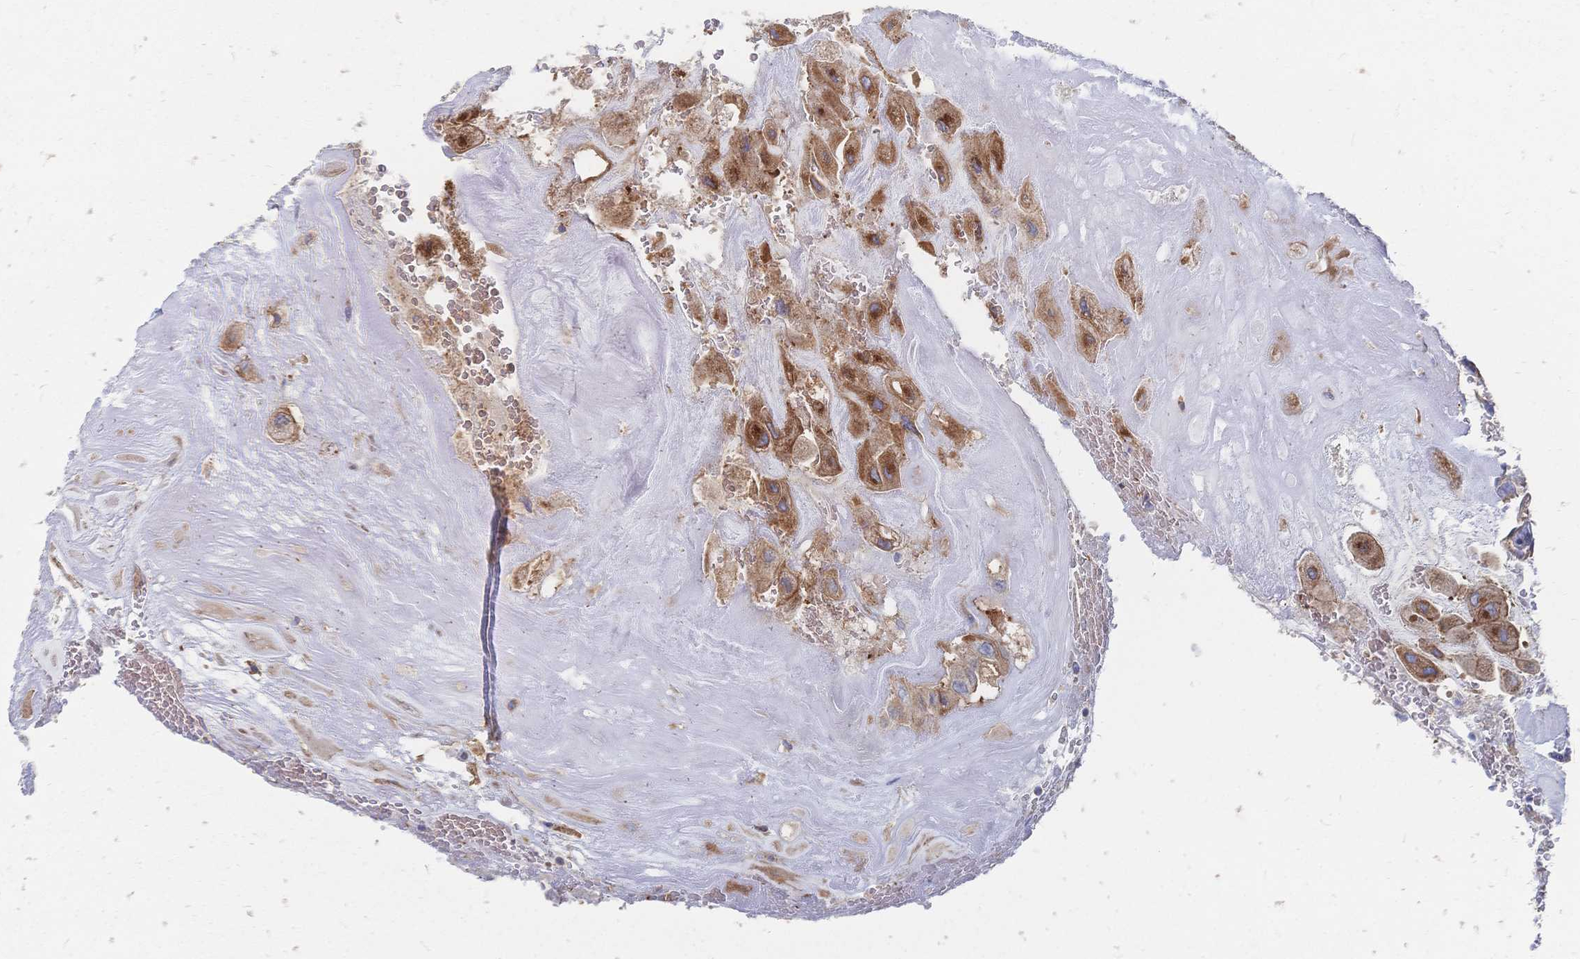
{"staining": {"intensity": "strong", "quantity": ">75%", "location": "cytoplasmic/membranous"}, "tissue": "placenta", "cell_type": "Decidual cells", "image_type": "normal", "snomed": [{"axis": "morphology", "description": "Normal tissue, NOS"}, {"axis": "topography", "description": "Placenta"}], "caption": "This histopathology image displays IHC staining of unremarkable human placenta, with high strong cytoplasmic/membranous staining in approximately >75% of decidual cells.", "gene": "SORBS1", "patient": {"sex": "female", "age": 32}}